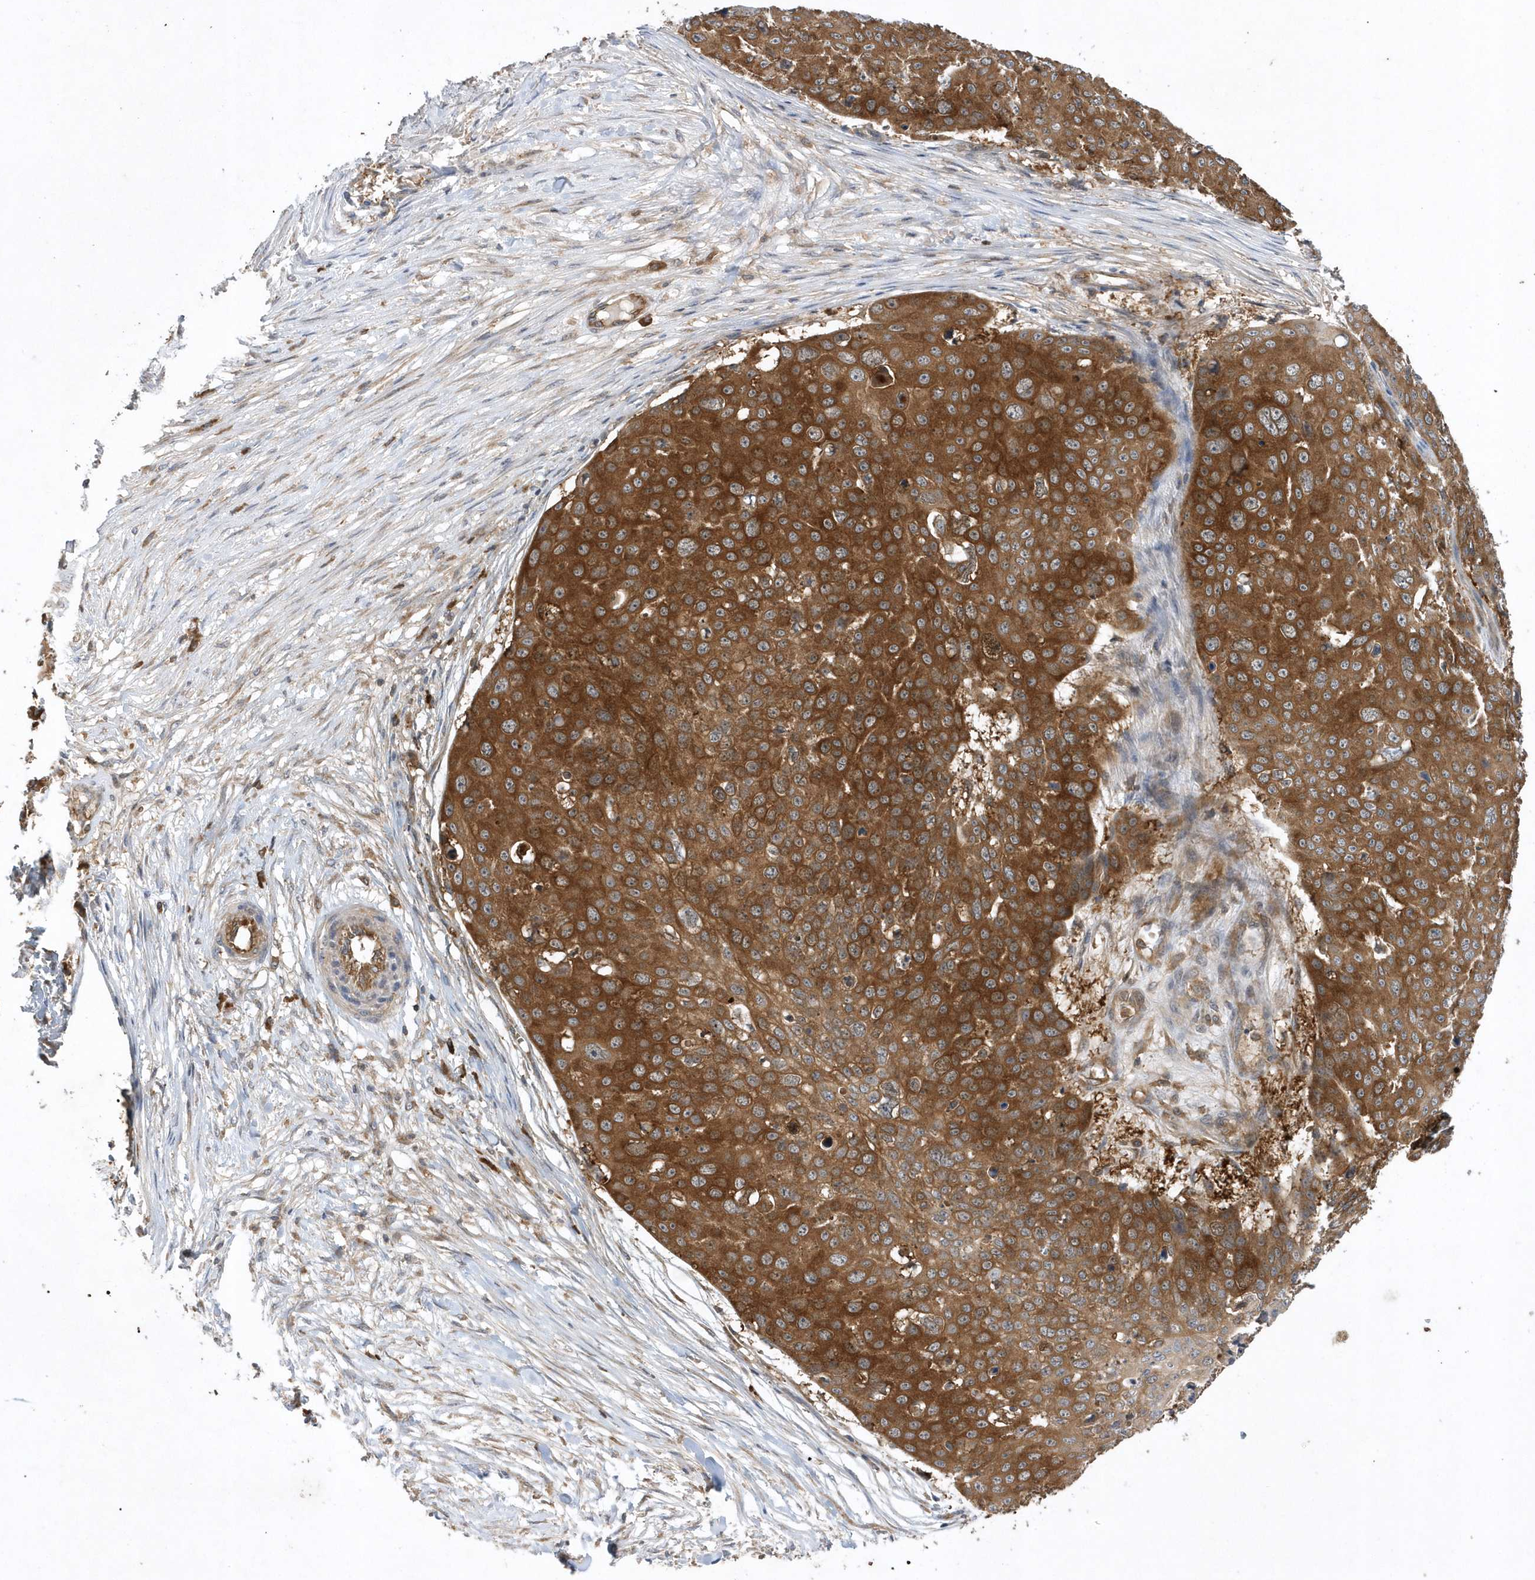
{"staining": {"intensity": "moderate", "quantity": ">75%", "location": "cytoplasmic/membranous"}, "tissue": "skin cancer", "cell_type": "Tumor cells", "image_type": "cancer", "snomed": [{"axis": "morphology", "description": "Squamous cell carcinoma, NOS"}, {"axis": "topography", "description": "Skin"}], "caption": "This is an image of immunohistochemistry staining of skin squamous cell carcinoma, which shows moderate expression in the cytoplasmic/membranous of tumor cells.", "gene": "PAICS", "patient": {"sex": "male", "age": 71}}